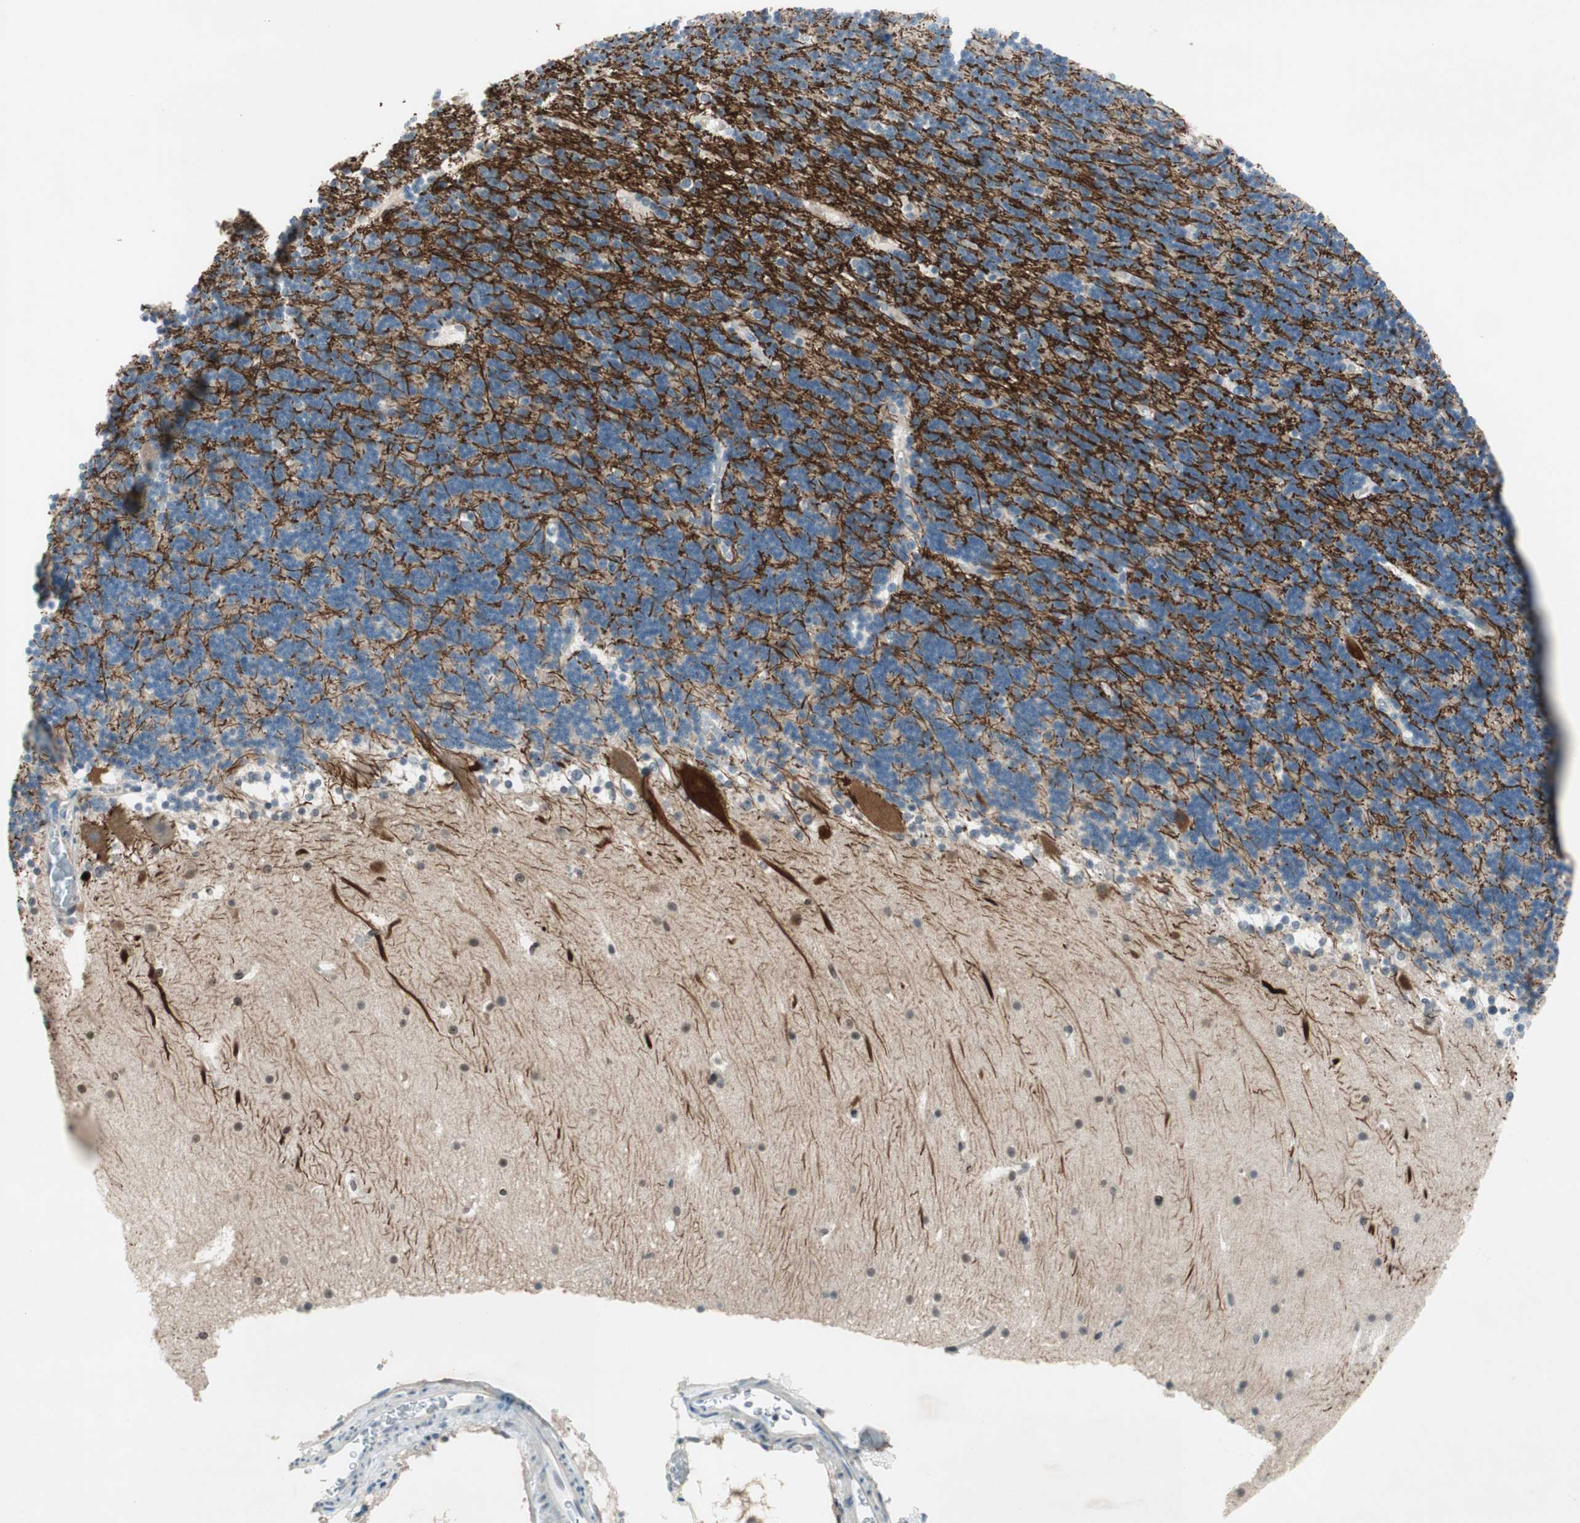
{"staining": {"intensity": "negative", "quantity": "none", "location": "none"}, "tissue": "cerebellum", "cell_type": "Cells in granular layer", "image_type": "normal", "snomed": [{"axis": "morphology", "description": "Normal tissue, NOS"}, {"axis": "topography", "description": "Cerebellum"}], "caption": "DAB (3,3'-diaminobenzidine) immunohistochemical staining of normal cerebellum exhibits no significant positivity in cells in granular layer. Nuclei are stained in blue.", "gene": "PRRG4", "patient": {"sex": "male", "age": 45}}